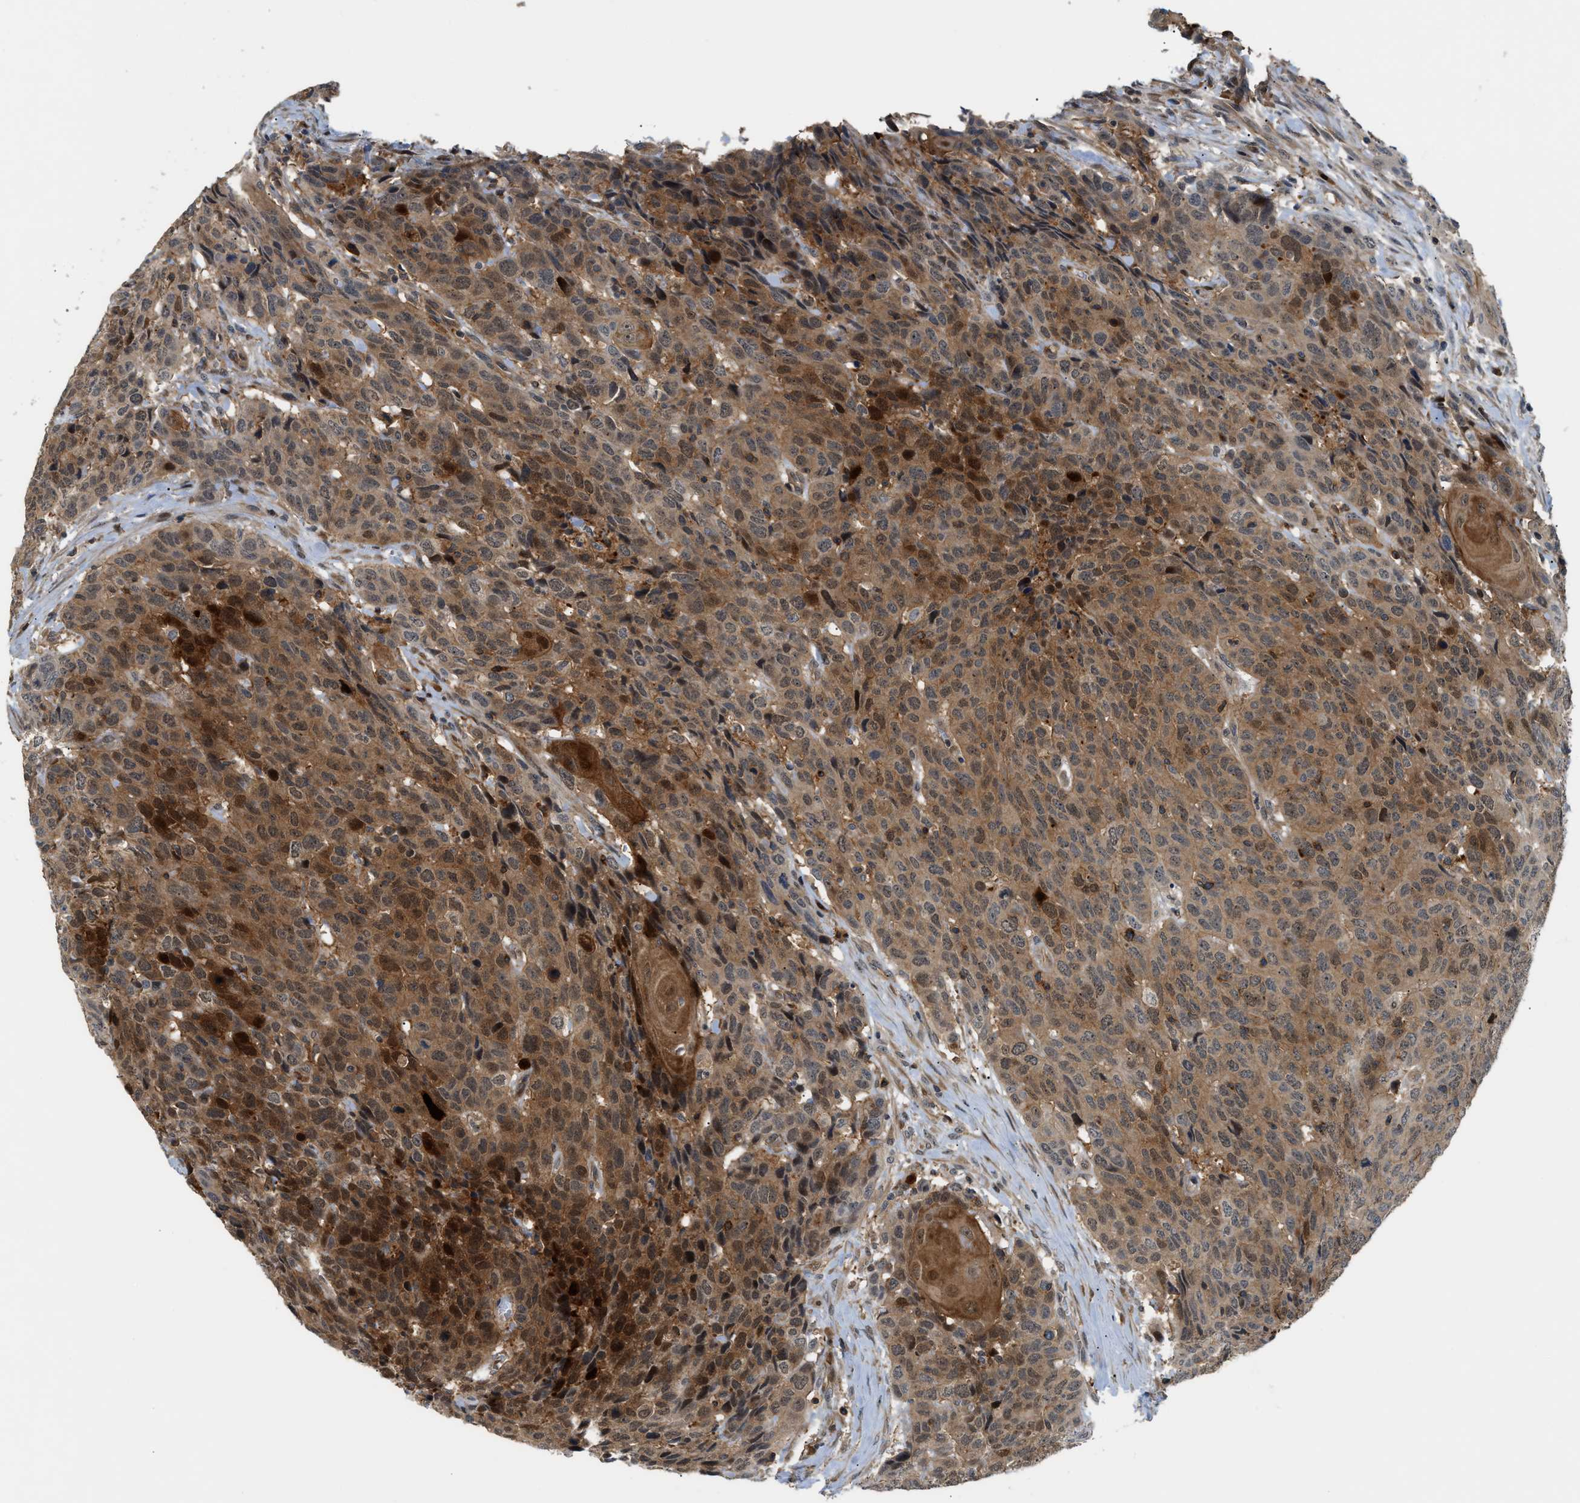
{"staining": {"intensity": "moderate", "quantity": ">75%", "location": "cytoplasmic/membranous,nuclear"}, "tissue": "head and neck cancer", "cell_type": "Tumor cells", "image_type": "cancer", "snomed": [{"axis": "morphology", "description": "Squamous cell carcinoma, NOS"}, {"axis": "topography", "description": "Head-Neck"}], "caption": "Immunohistochemical staining of human head and neck squamous cell carcinoma shows medium levels of moderate cytoplasmic/membranous and nuclear protein expression in about >75% of tumor cells. (IHC, brightfield microscopy, high magnification).", "gene": "TRAK2", "patient": {"sex": "male", "age": 66}}